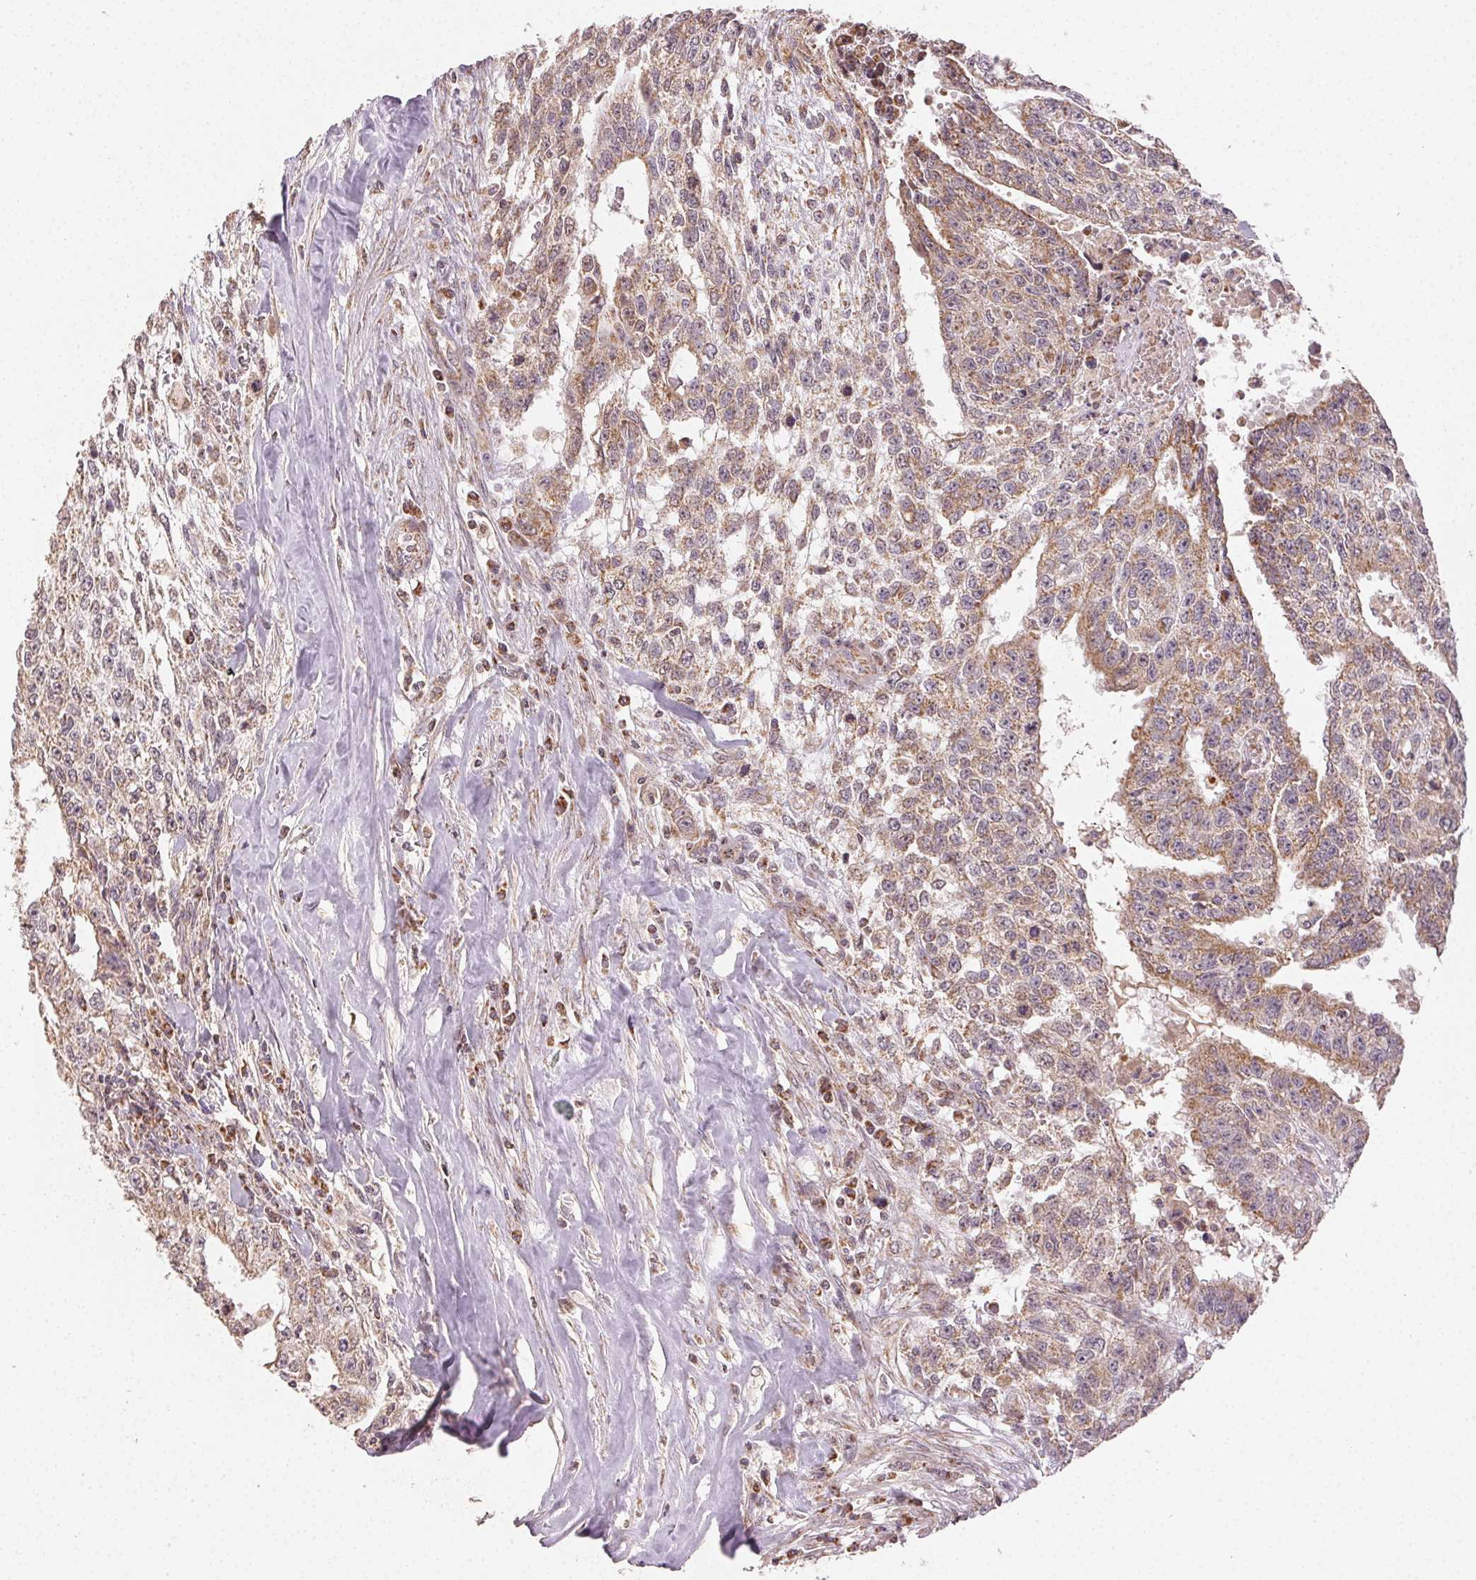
{"staining": {"intensity": "weak", "quantity": ">75%", "location": "cytoplasmic/membranous"}, "tissue": "testis cancer", "cell_type": "Tumor cells", "image_type": "cancer", "snomed": [{"axis": "morphology", "description": "Carcinoma, Embryonal, NOS"}, {"axis": "morphology", "description": "Teratoma, malignant, NOS"}, {"axis": "topography", "description": "Testis"}], "caption": "IHC histopathology image of neoplastic tissue: testis embryonal carcinoma stained using IHC exhibits low levels of weak protein expression localized specifically in the cytoplasmic/membranous of tumor cells, appearing as a cytoplasmic/membranous brown color.", "gene": "CLASP1", "patient": {"sex": "male", "age": 24}}